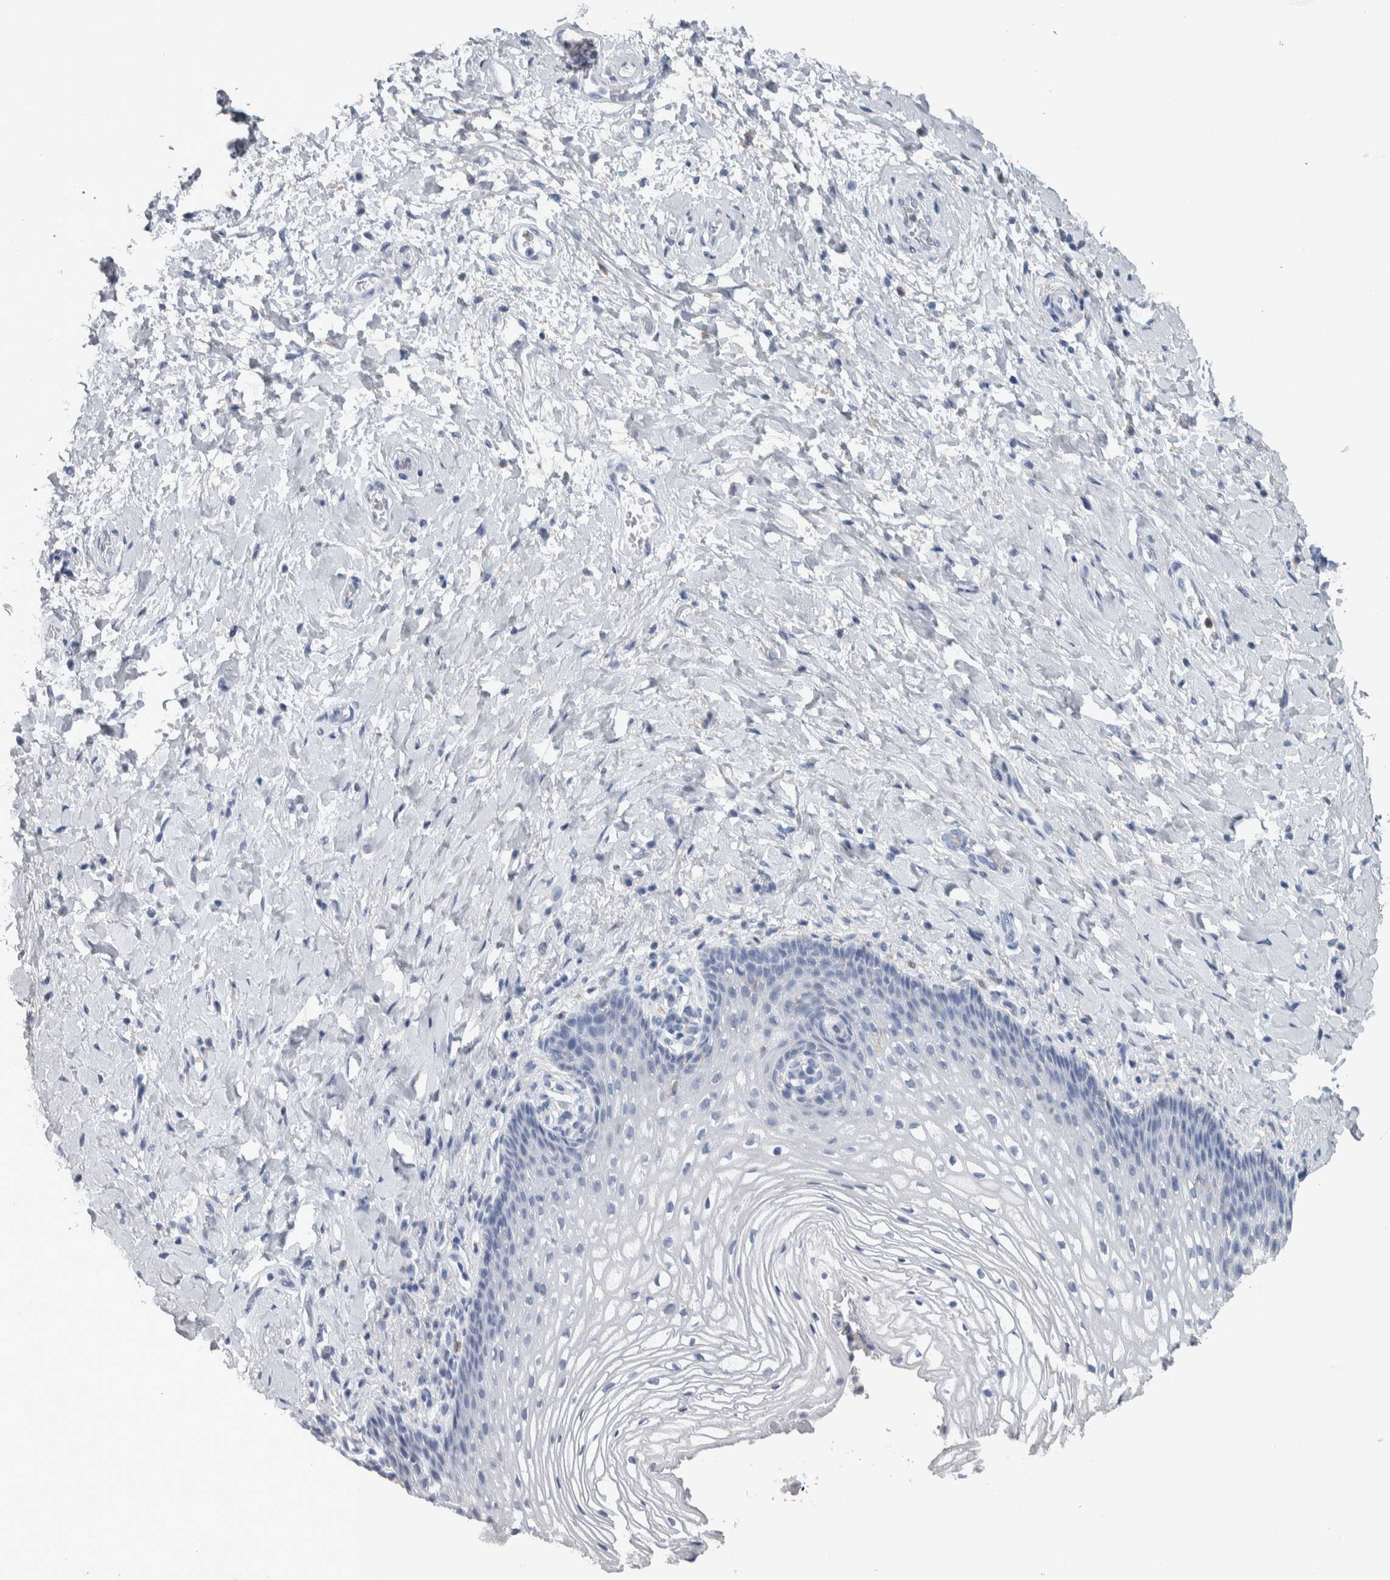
{"staining": {"intensity": "negative", "quantity": "none", "location": "none"}, "tissue": "vagina", "cell_type": "Squamous epithelial cells", "image_type": "normal", "snomed": [{"axis": "morphology", "description": "Normal tissue, NOS"}, {"axis": "topography", "description": "Vagina"}], "caption": "Unremarkable vagina was stained to show a protein in brown. There is no significant staining in squamous epithelial cells. Brightfield microscopy of immunohistochemistry stained with DAB (brown) and hematoxylin (blue), captured at high magnification.", "gene": "SKAP2", "patient": {"sex": "female", "age": 60}}